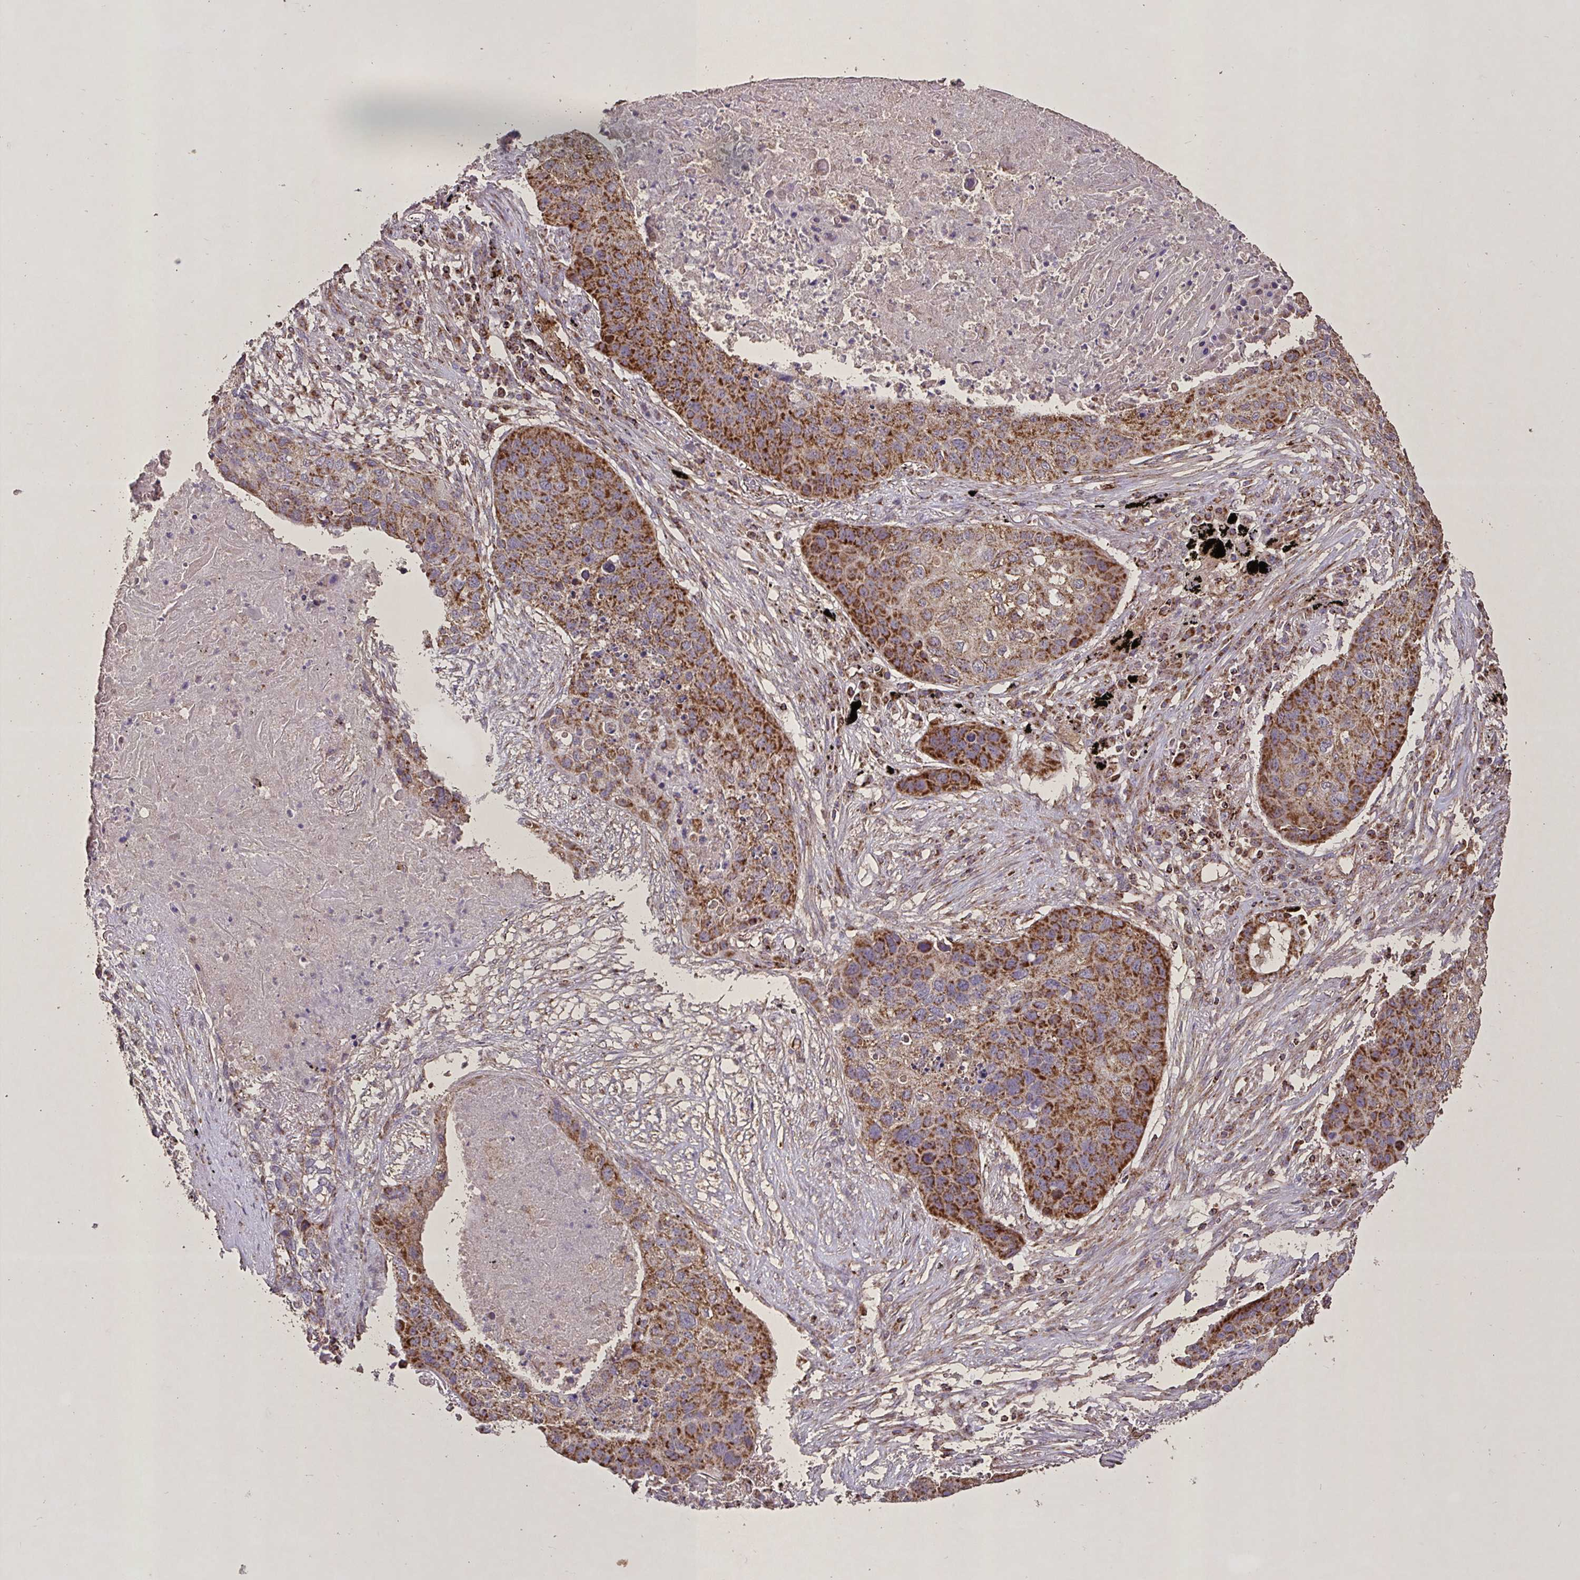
{"staining": {"intensity": "strong", "quantity": ">75%", "location": "cytoplasmic/membranous"}, "tissue": "lung cancer", "cell_type": "Tumor cells", "image_type": "cancer", "snomed": [{"axis": "morphology", "description": "Squamous cell carcinoma, NOS"}, {"axis": "topography", "description": "Lung"}], "caption": "Protein expression by IHC shows strong cytoplasmic/membranous positivity in approximately >75% of tumor cells in lung cancer. (Brightfield microscopy of DAB IHC at high magnification).", "gene": "AGK", "patient": {"sex": "female", "age": 63}}